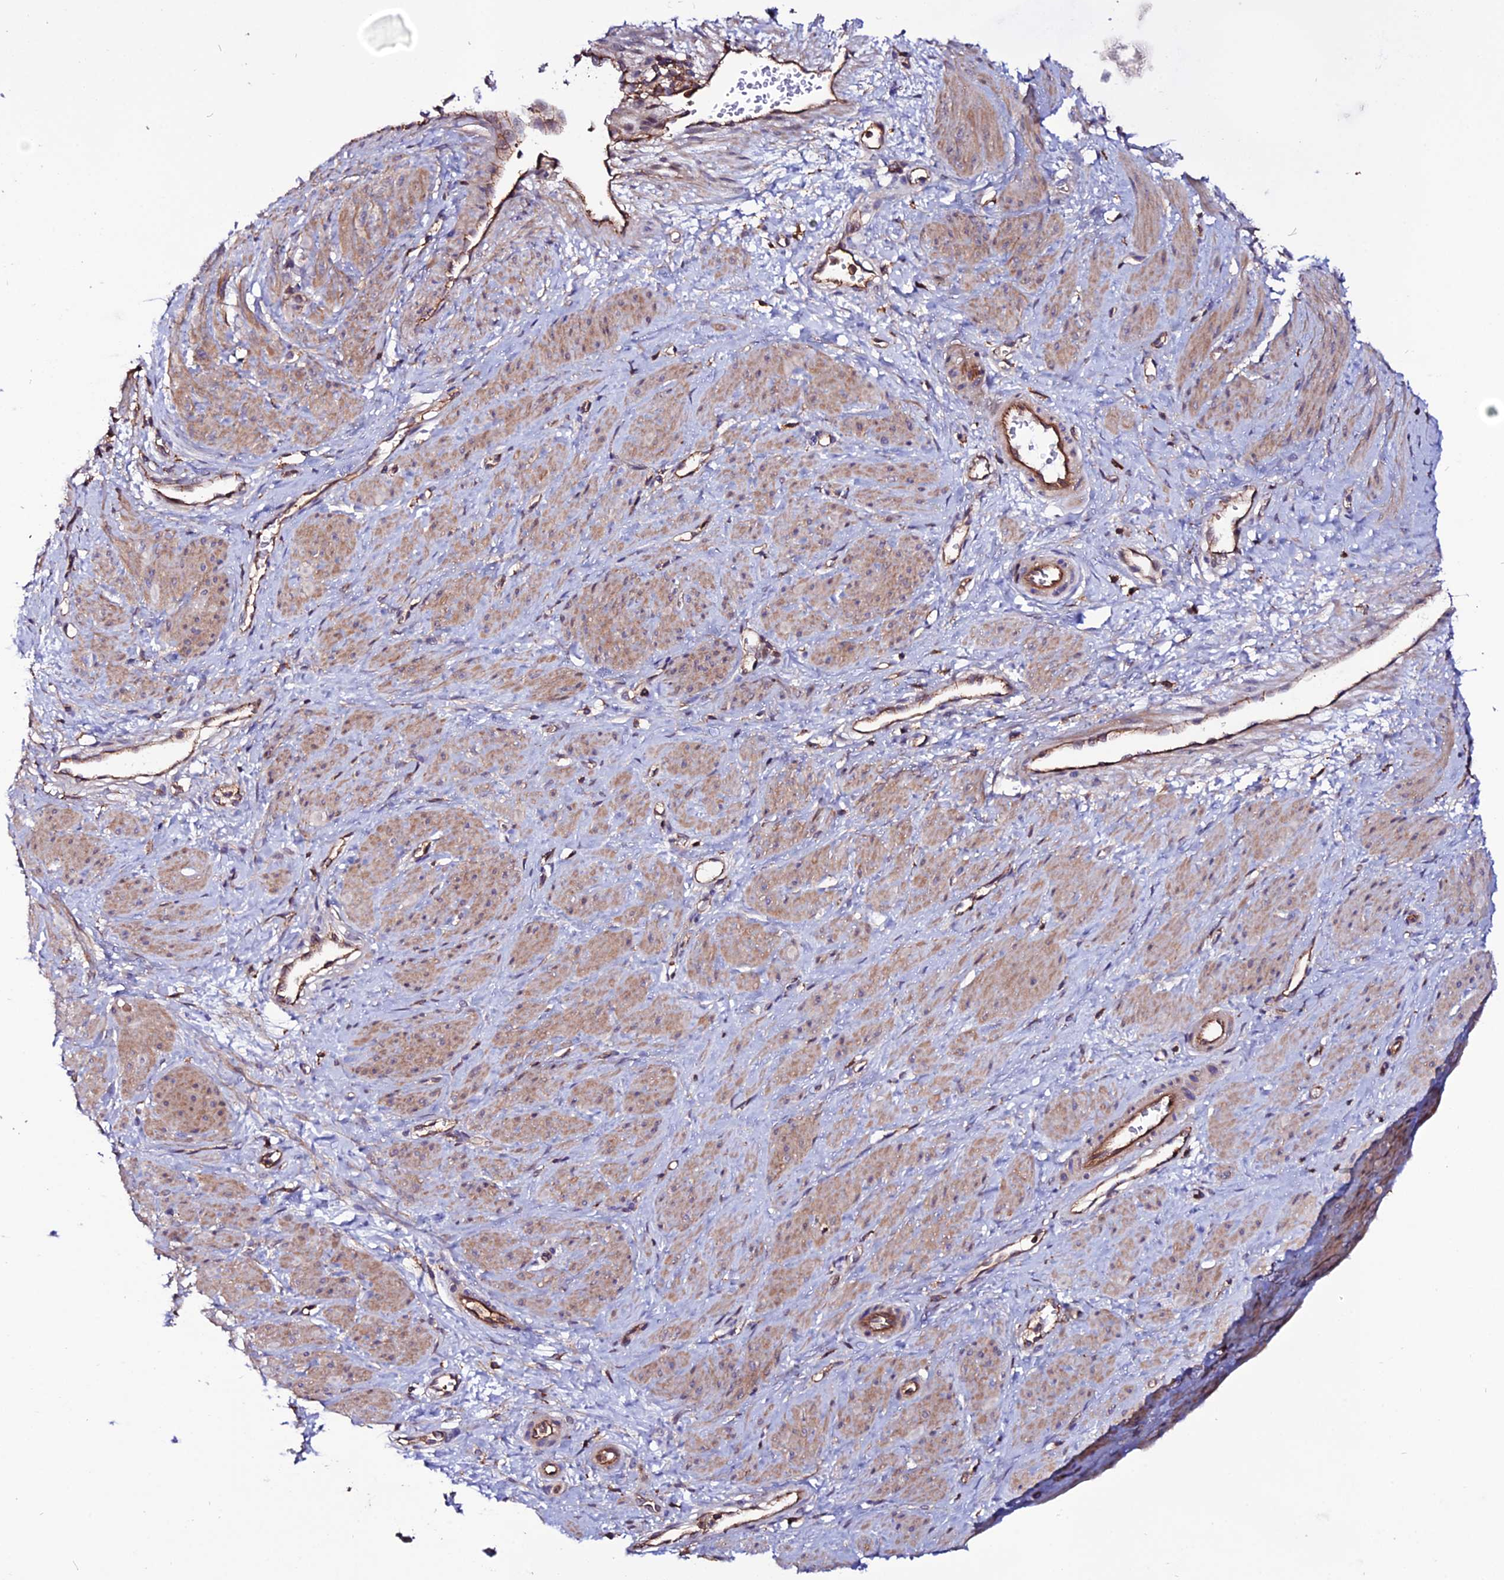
{"staining": {"intensity": "moderate", "quantity": ">75%", "location": "cytoplasmic/membranous"}, "tissue": "smooth muscle", "cell_type": "Smooth muscle cells", "image_type": "normal", "snomed": [{"axis": "morphology", "description": "Normal tissue, NOS"}, {"axis": "topography", "description": "Smooth muscle"}, {"axis": "topography", "description": "Uterus"}], "caption": "A medium amount of moderate cytoplasmic/membranous expression is present in approximately >75% of smooth muscle cells in unremarkable smooth muscle.", "gene": "USP17L10", "patient": {"sex": "female", "age": 39}}